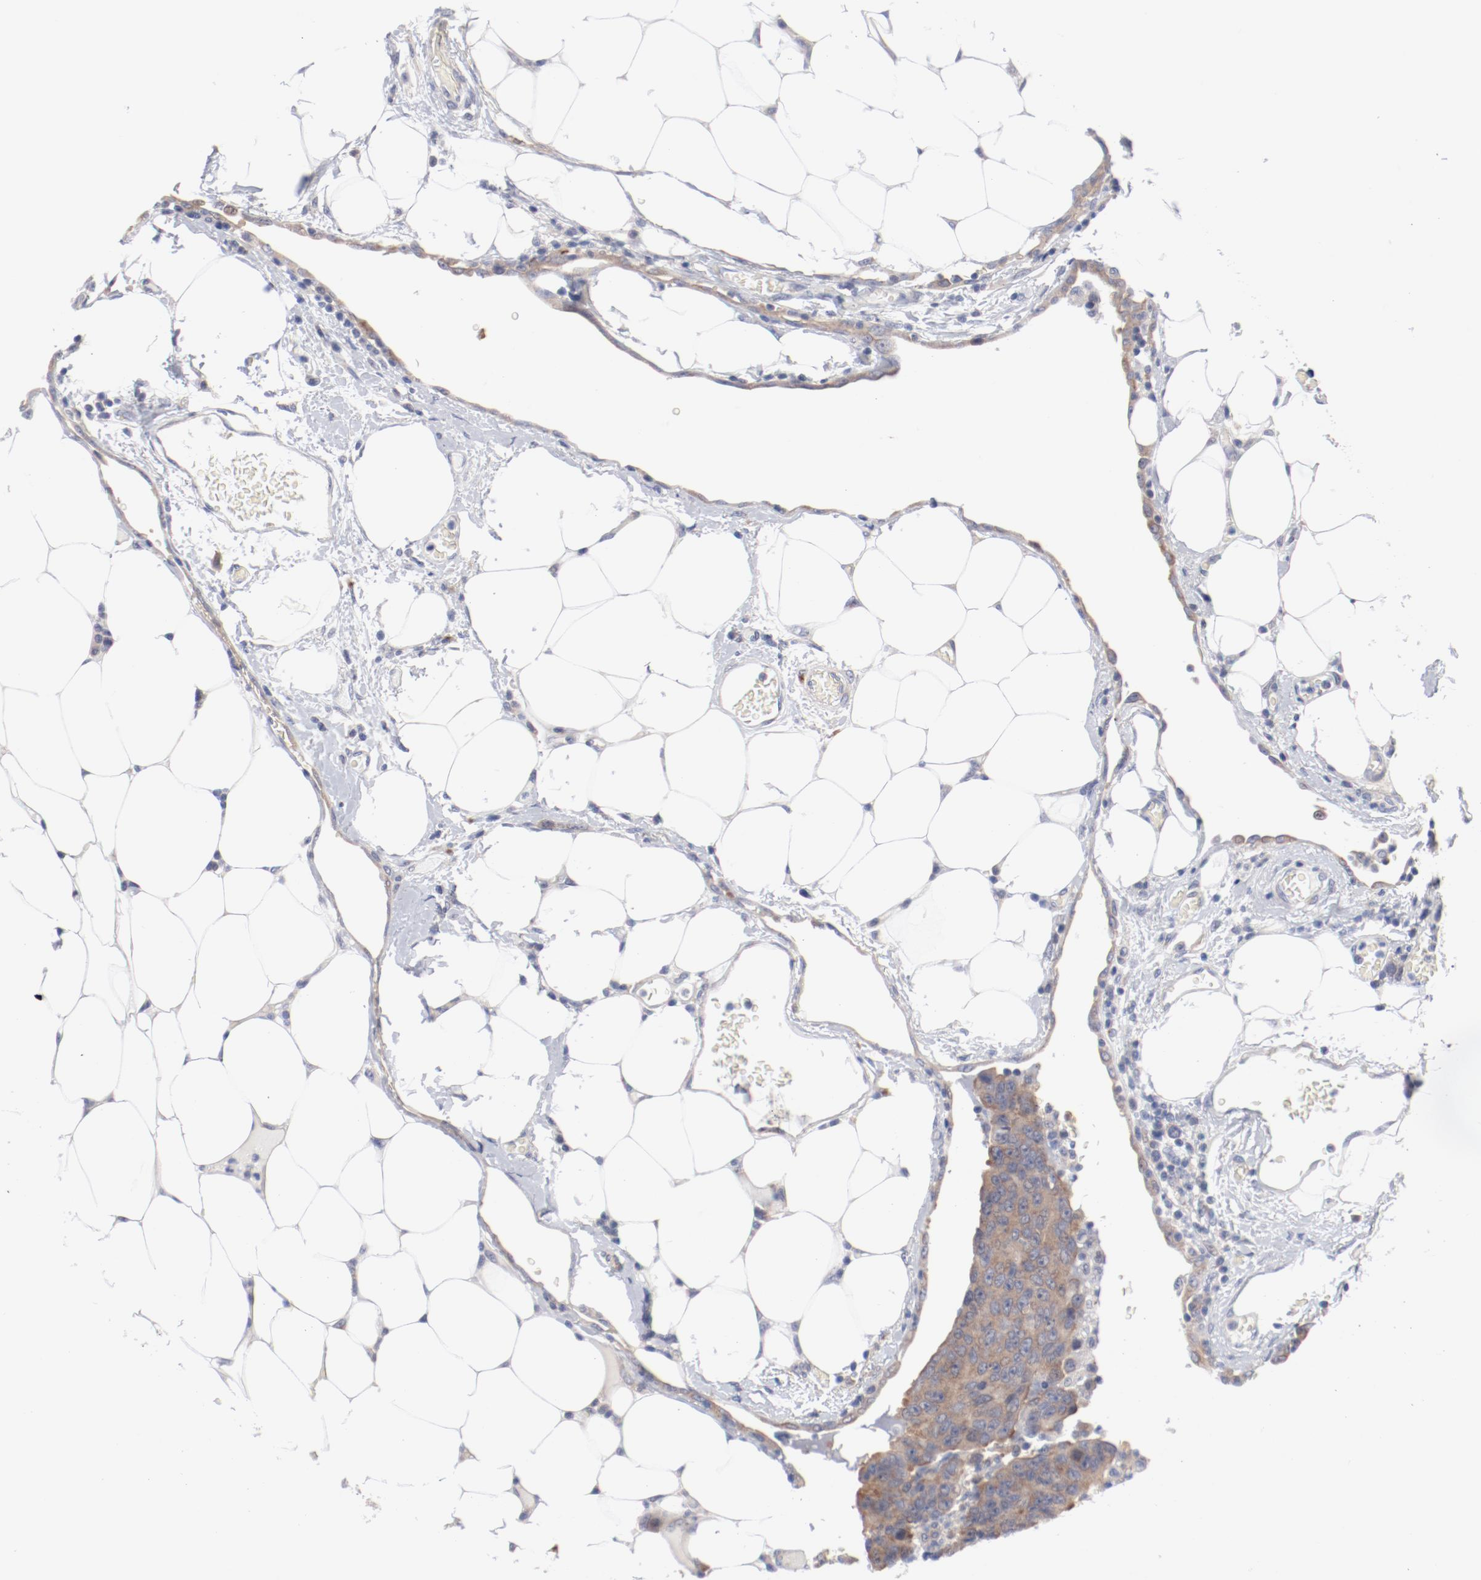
{"staining": {"intensity": "weak", "quantity": ">75%", "location": "cytoplasmic/membranous"}, "tissue": "colorectal cancer", "cell_type": "Tumor cells", "image_type": "cancer", "snomed": [{"axis": "morphology", "description": "Adenocarcinoma, NOS"}, {"axis": "topography", "description": "Colon"}], "caption": "Tumor cells demonstrate weak cytoplasmic/membranous expression in about >75% of cells in colorectal cancer. (IHC, brightfield microscopy, high magnification).", "gene": "GPR143", "patient": {"sex": "female", "age": 86}}